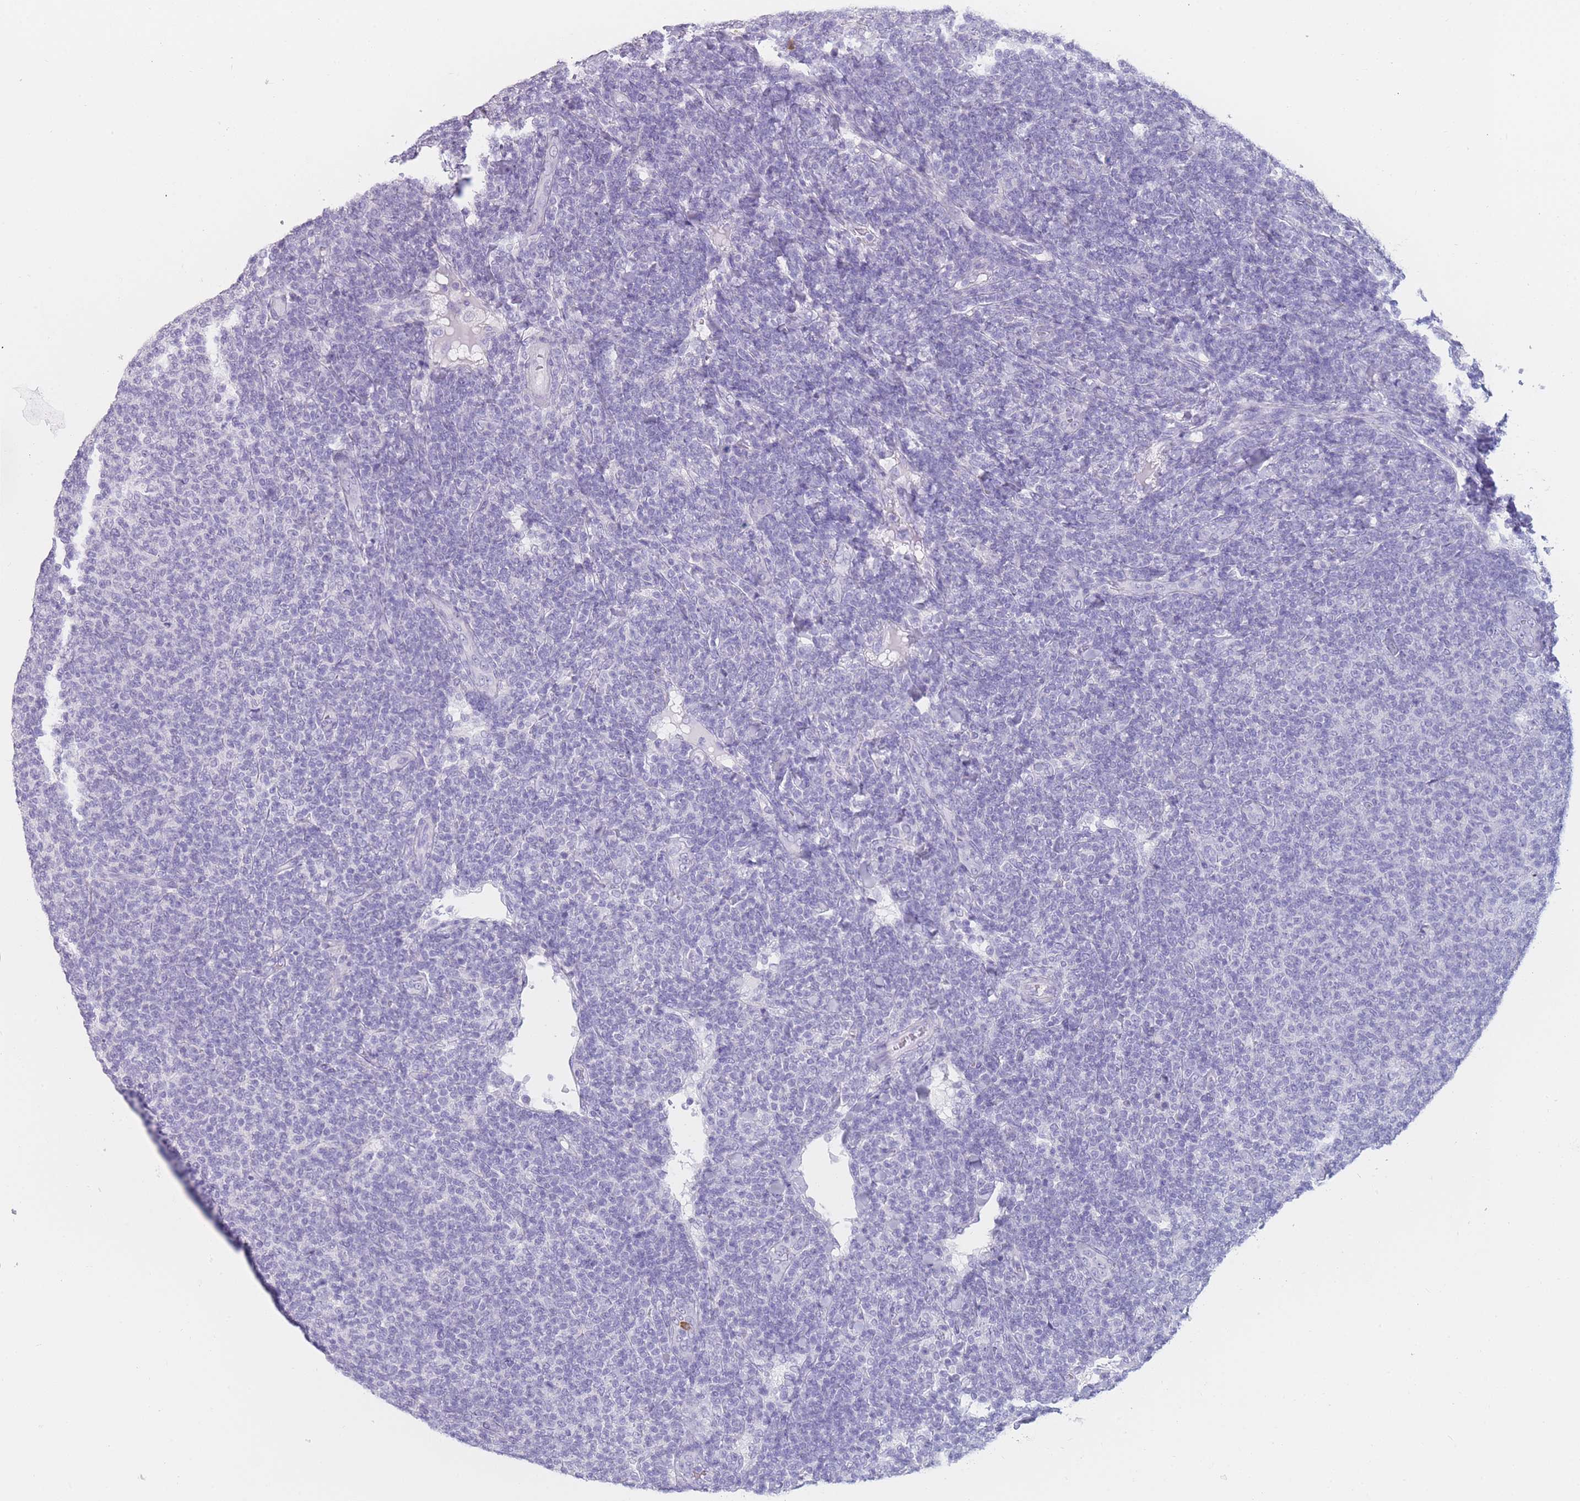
{"staining": {"intensity": "negative", "quantity": "none", "location": "none"}, "tissue": "lymphoma", "cell_type": "Tumor cells", "image_type": "cancer", "snomed": [{"axis": "morphology", "description": "Malignant lymphoma, non-Hodgkin's type, Low grade"}, {"axis": "topography", "description": "Lymph node"}], "caption": "An image of human low-grade malignant lymphoma, non-Hodgkin's type is negative for staining in tumor cells. (Stains: DAB immunohistochemistry (IHC) with hematoxylin counter stain, Microscopy: brightfield microscopy at high magnification).", "gene": "ZNF627", "patient": {"sex": "male", "age": 66}}